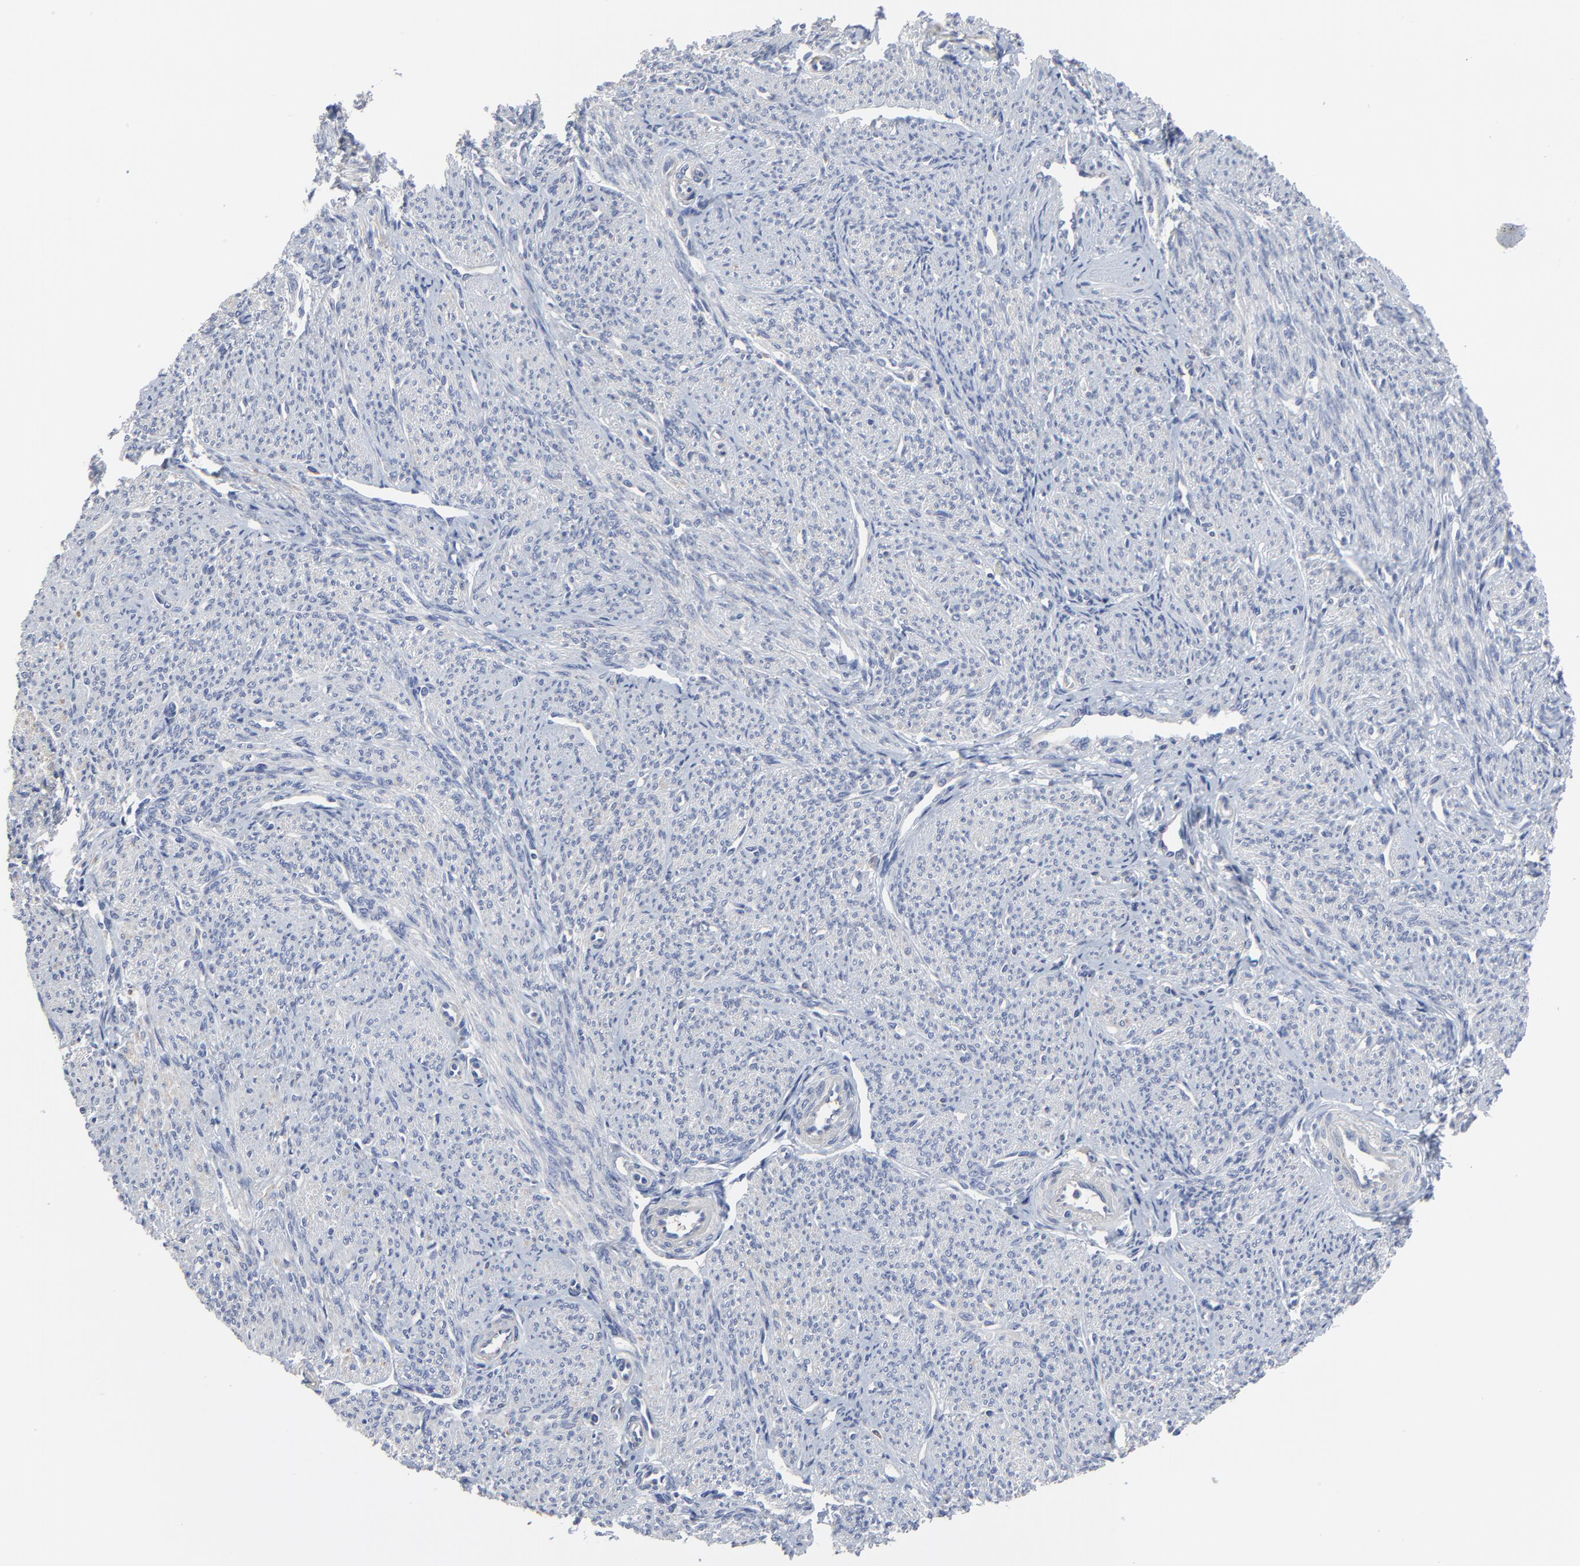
{"staining": {"intensity": "negative", "quantity": "none", "location": "none"}, "tissue": "smooth muscle", "cell_type": "Smooth muscle cells", "image_type": "normal", "snomed": [{"axis": "morphology", "description": "Normal tissue, NOS"}, {"axis": "topography", "description": "Smooth muscle"}], "caption": "High power microscopy micrograph of an IHC micrograph of benign smooth muscle, revealing no significant staining in smooth muscle cells.", "gene": "DHRSX", "patient": {"sex": "female", "age": 65}}